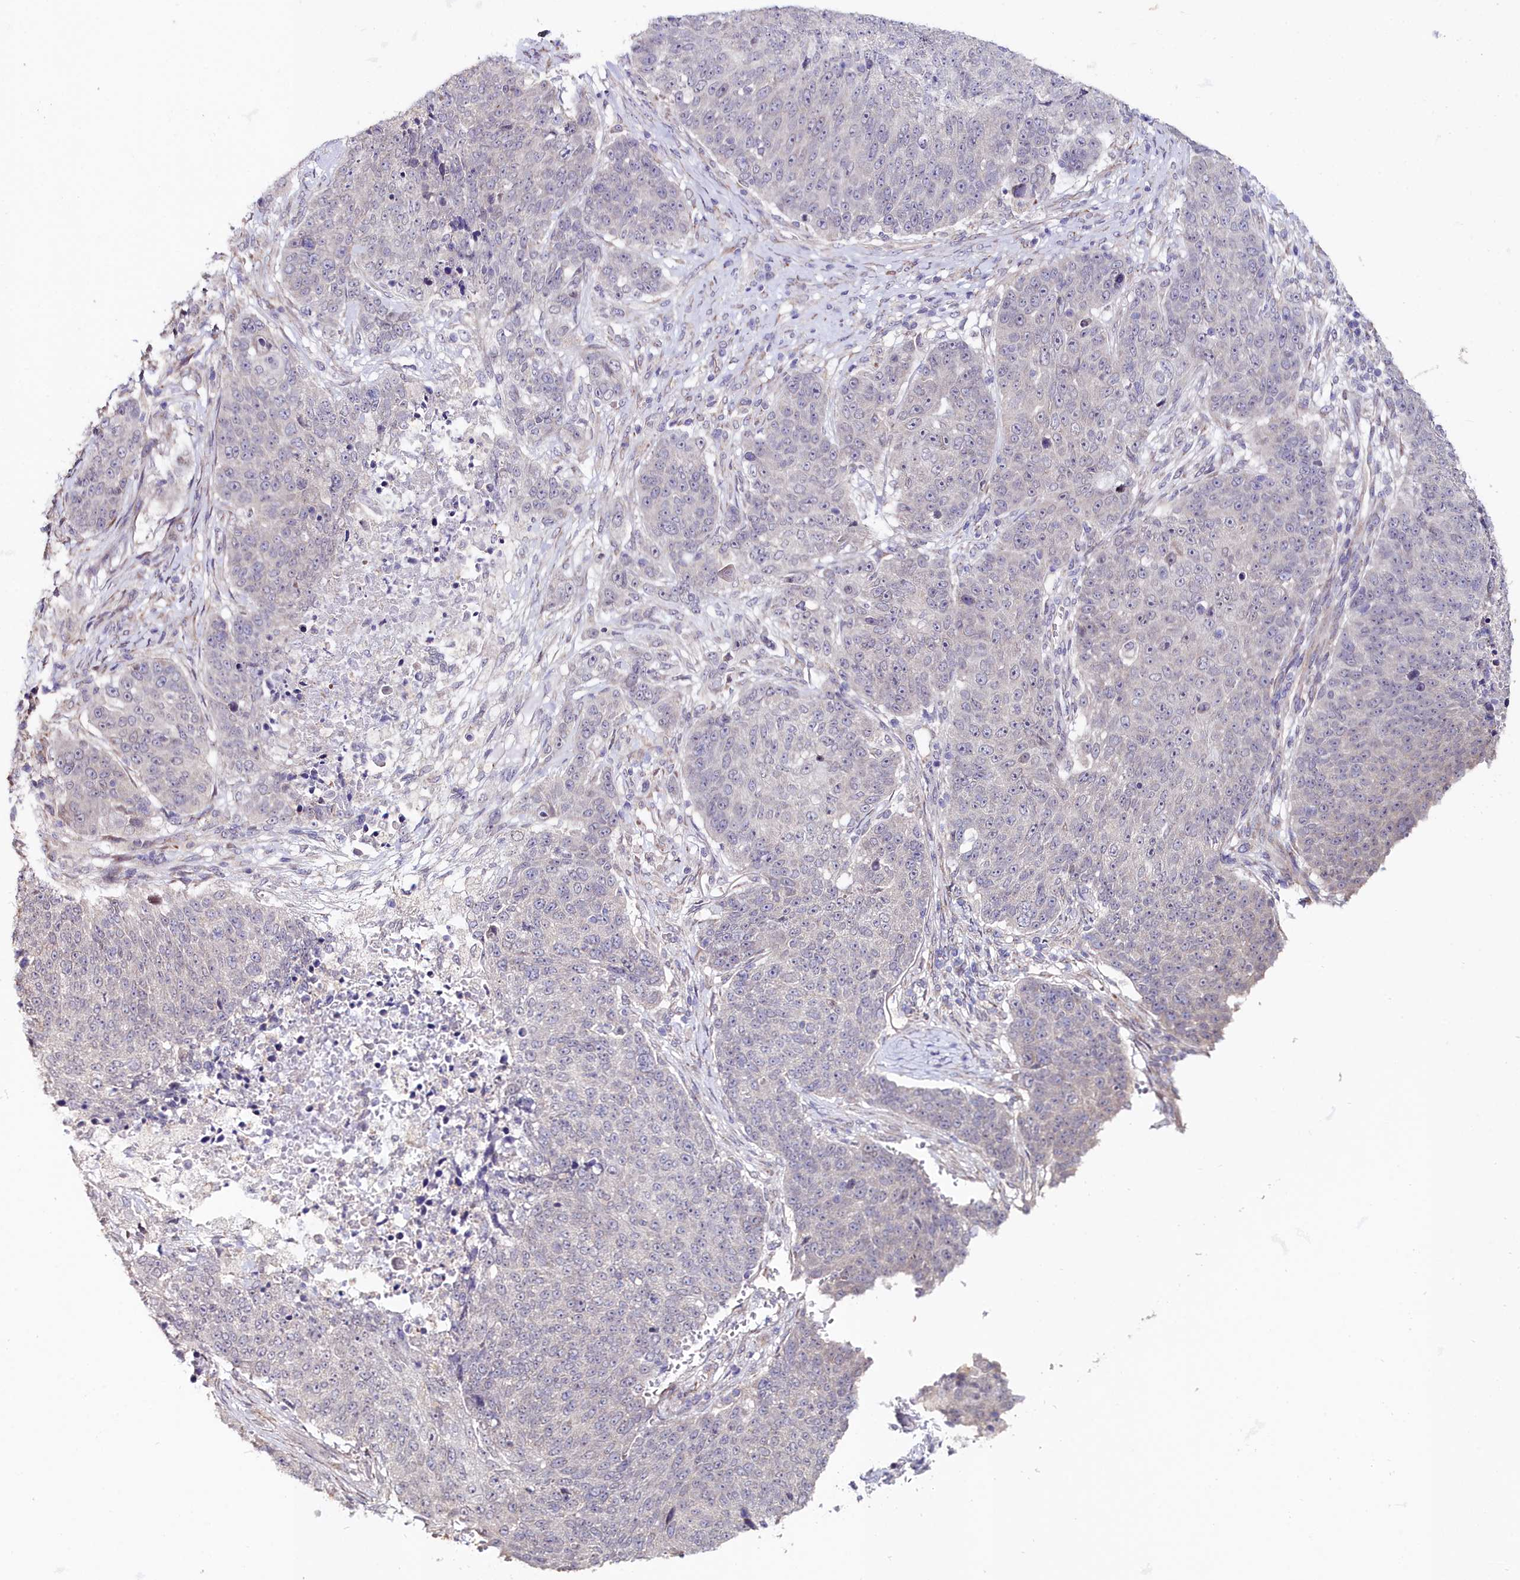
{"staining": {"intensity": "negative", "quantity": "none", "location": "none"}, "tissue": "lung cancer", "cell_type": "Tumor cells", "image_type": "cancer", "snomed": [{"axis": "morphology", "description": "Normal tissue, NOS"}, {"axis": "morphology", "description": "Squamous cell carcinoma, NOS"}, {"axis": "topography", "description": "Lymph node"}, {"axis": "topography", "description": "Lung"}], "caption": "Human lung cancer (squamous cell carcinoma) stained for a protein using immunohistochemistry shows no positivity in tumor cells.", "gene": "C4orf19", "patient": {"sex": "male", "age": 66}}